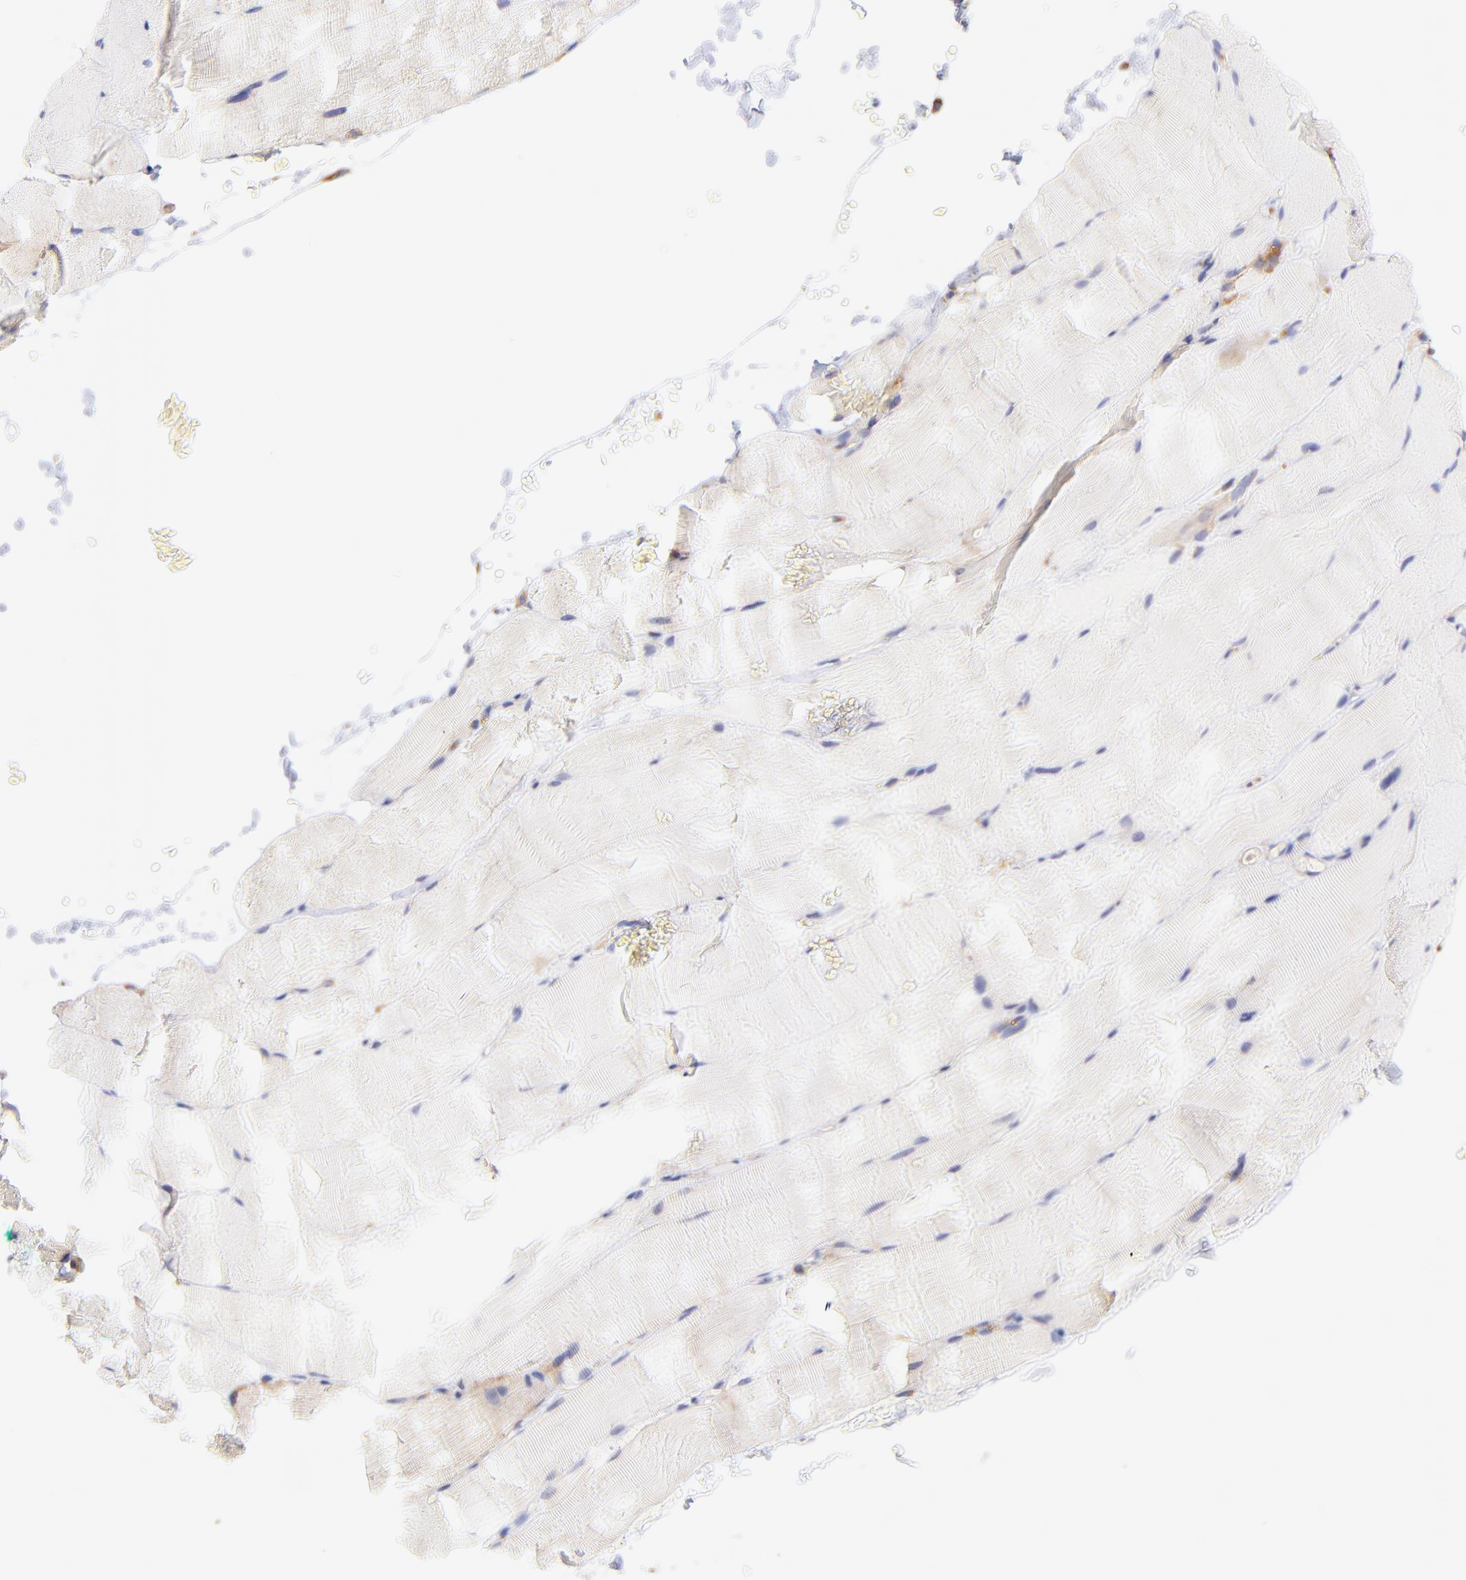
{"staining": {"intensity": "weak", "quantity": "<25%", "location": "cytoplasmic/membranous"}, "tissue": "skeletal muscle", "cell_type": "Myocytes", "image_type": "normal", "snomed": [{"axis": "morphology", "description": "Normal tissue, NOS"}, {"axis": "topography", "description": "Skeletal muscle"}], "caption": "Photomicrograph shows no protein positivity in myocytes of benign skeletal muscle.", "gene": "RPL30", "patient": {"sex": "female", "age": 37}}